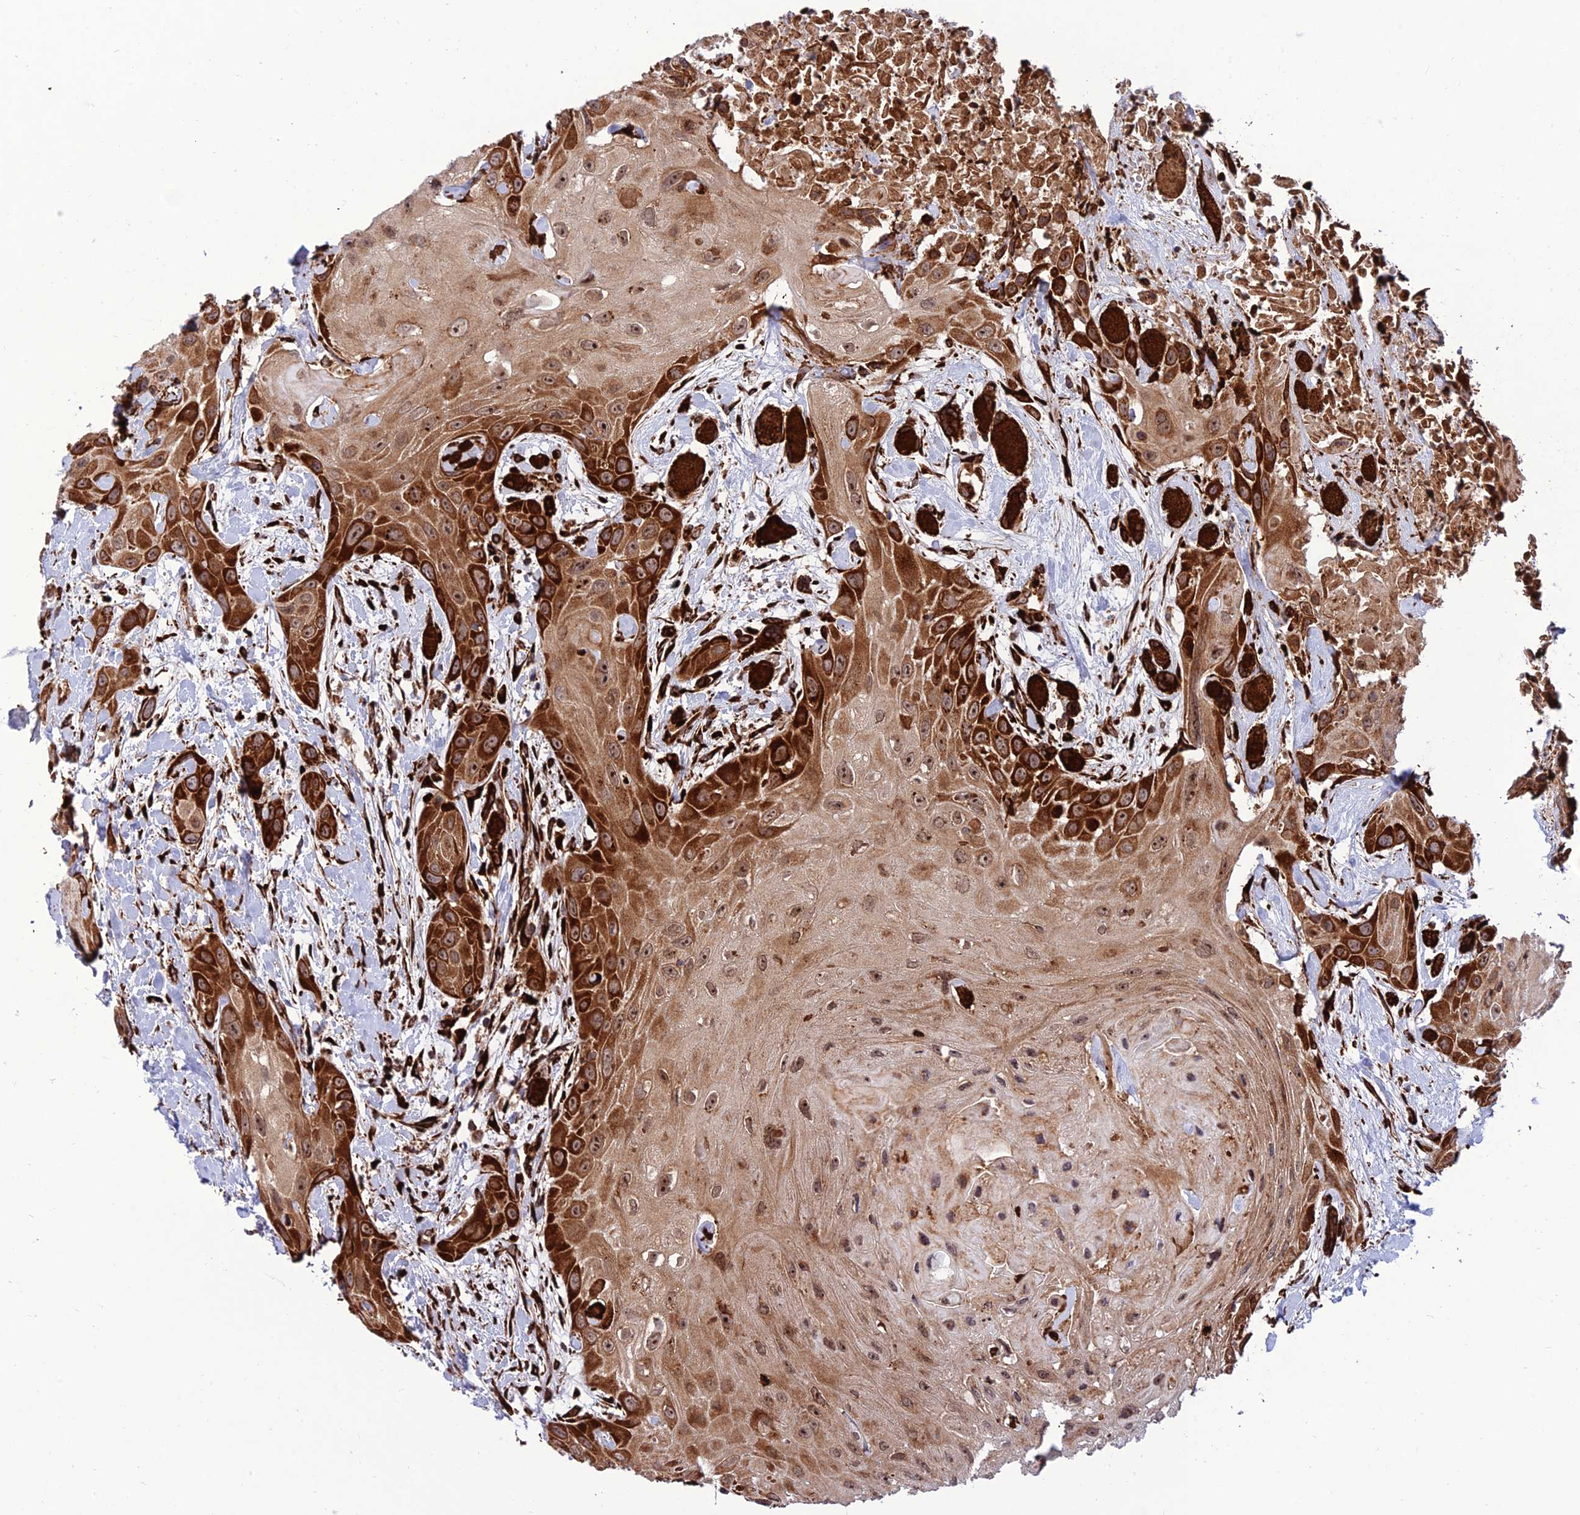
{"staining": {"intensity": "strong", "quantity": ">75%", "location": "cytoplasmic/membranous,nuclear"}, "tissue": "head and neck cancer", "cell_type": "Tumor cells", "image_type": "cancer", "snomed": [{"axis": "morphology", "description": "Squamous cell carcinoma, NOS"}, {"axis": "topography", "description": "Head-Neck"}], "caption": "Immunohistochemistry (IHC) of human squamous cell carcinoma (head and neck) demonstrates high levels of strong cytoplasmic/membranous and nuclear expression in approximately >75% of tumor cells.", "gene": "CRTAP", "patient": {"sex": "male", "age": 81}}